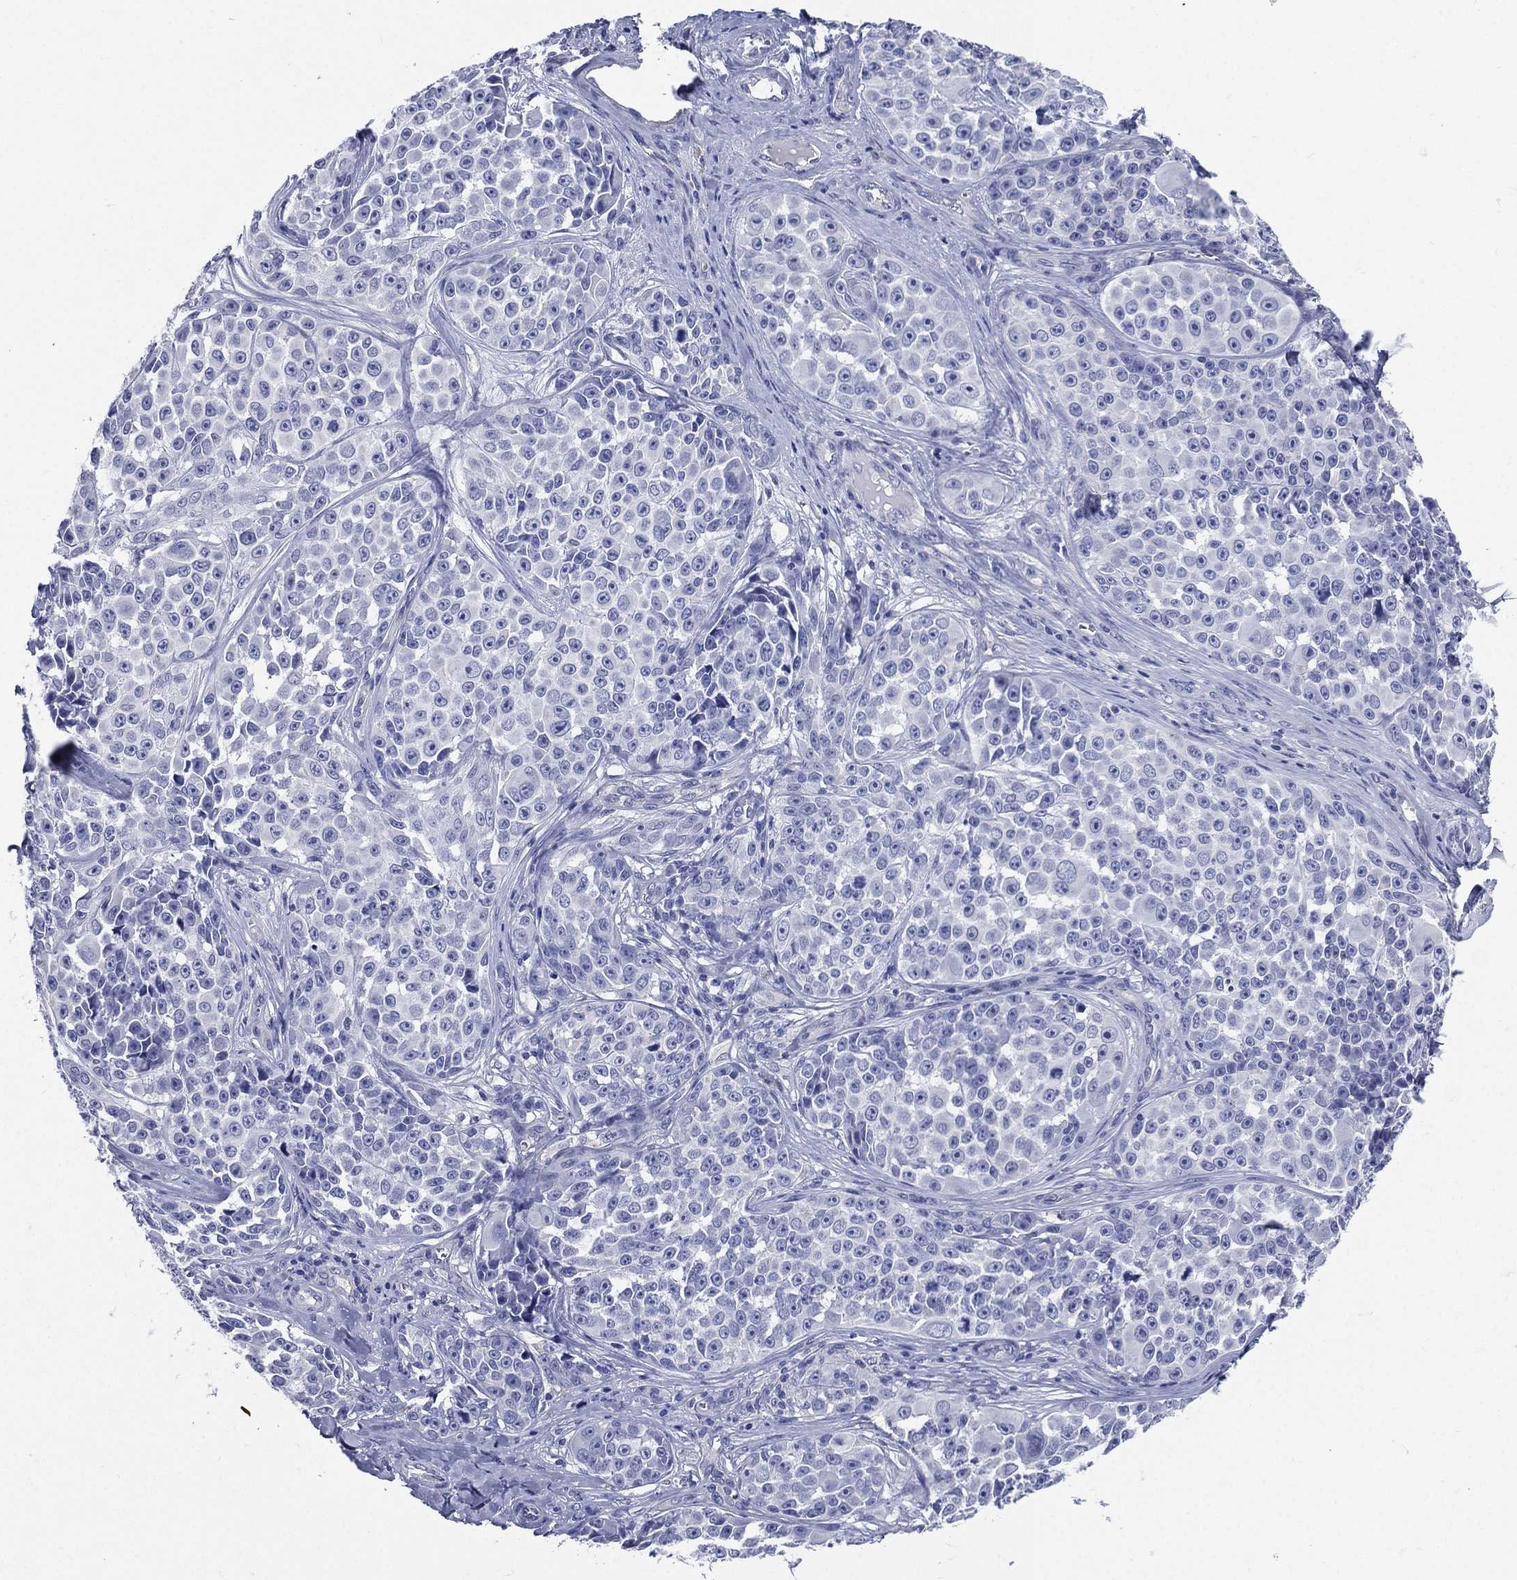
{"staining": {"intensity": "negative", "quantity": "none", "location": "none"}, "tissue": "melanoma", "cell_type": "Tumor cells", "image_type": "cancer", "snomed": [{"axis": "morphology", "description": "Malignant melanoma, NOS"}, {"axis": "topography", "description": "Skin"}], "caption": "There is no significant expression in tumor cells of malignant melanoma. The staining was performed using DAB (3,3'-diaminobenzidine) to visualize the protein expression in brown, while the nuclei were stained in blue with hematoxylin (Magnification: 20x).", "gene": "DPYS", "patient": {"sex": "female", "age": 88}}